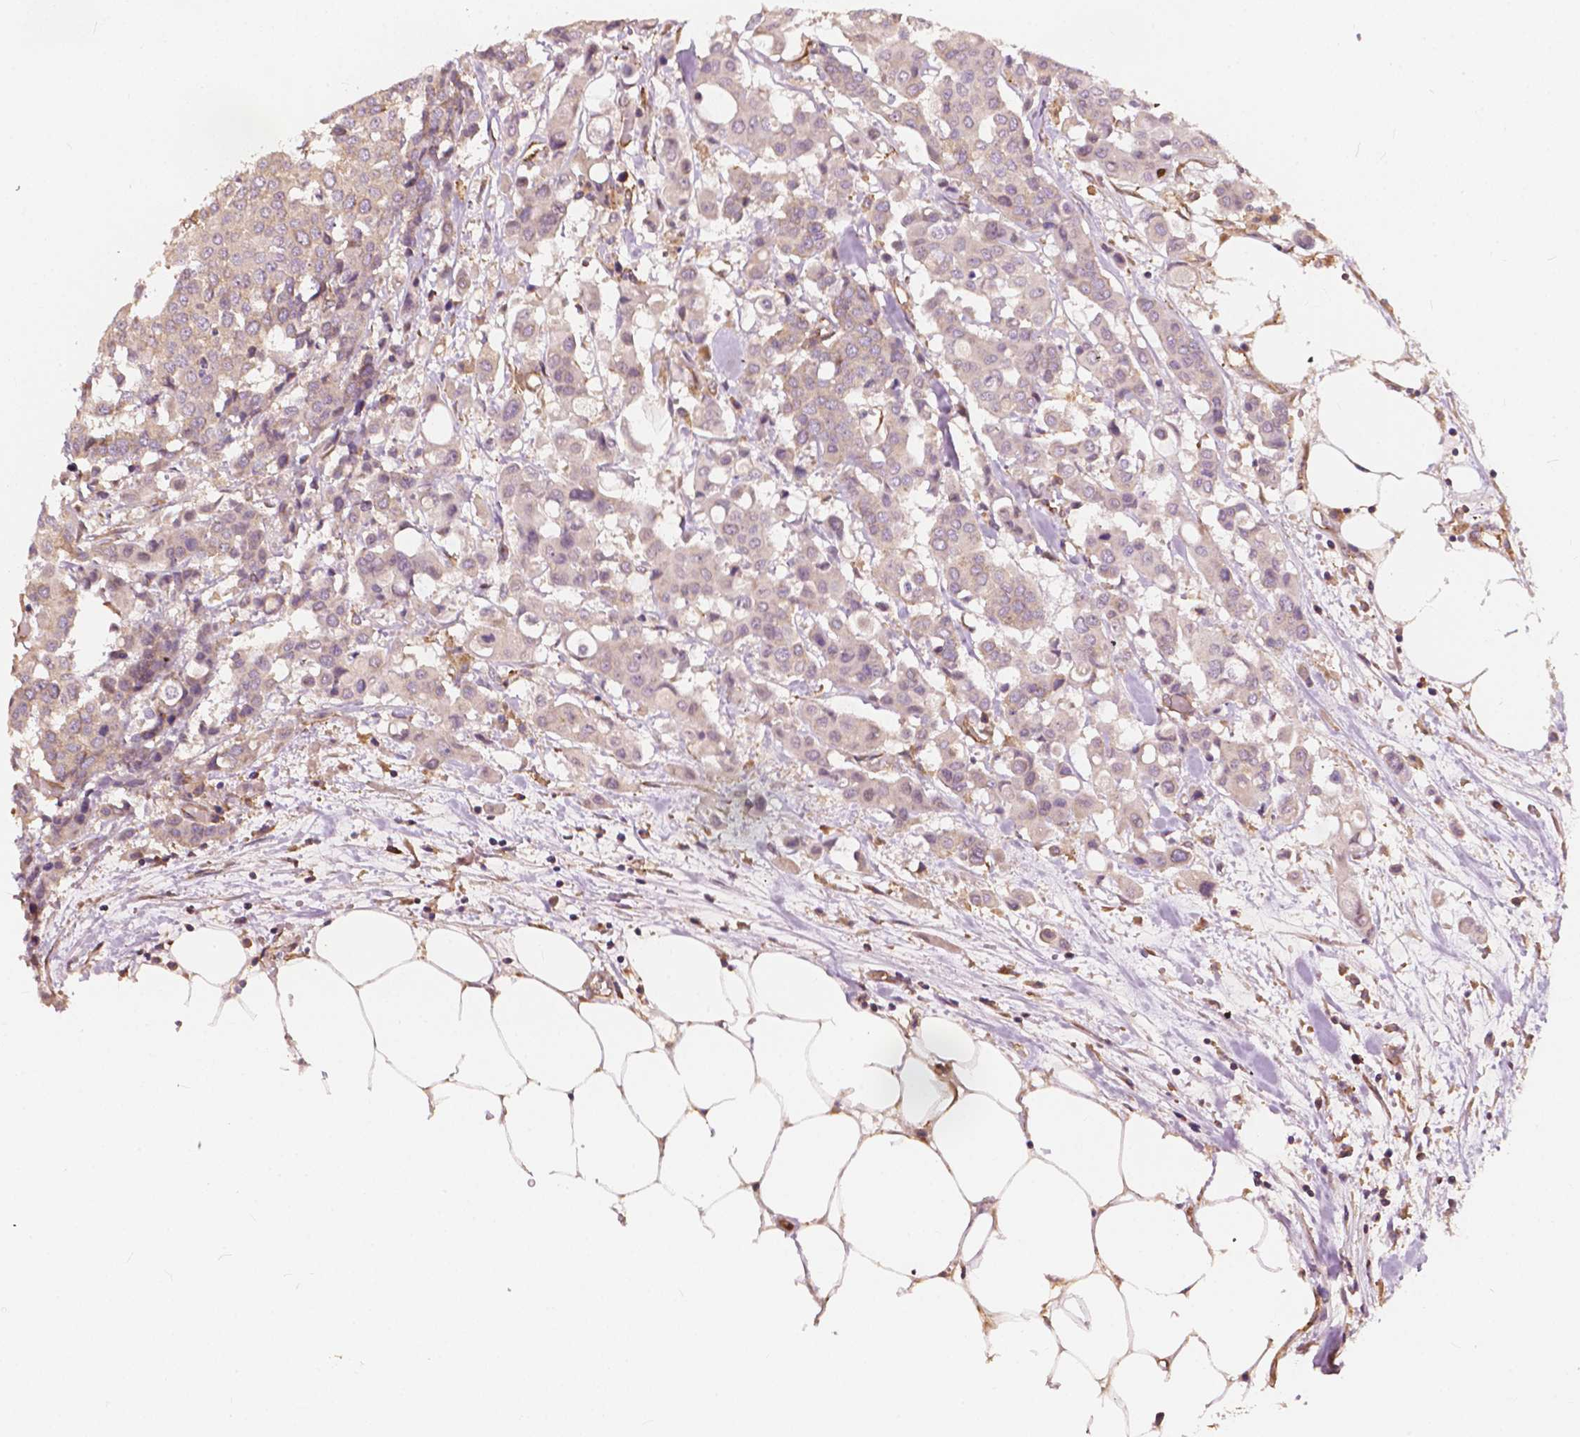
{"staining": {"intensity": "weak", "quantity": ">75%", "location": "cytoplasmic/membranous"}, "tissue": "carcinoid", "cell_type": "Tumor cells", "image_type": "cancer", "snomed": [{"axis": "morphology", "description": "Carcinoid, malignant, NOS"}, {"axis": "topography", "description": "Colon"}], "caption": "This is an image of IHC staining of malignant carcinoid, which shows weak positivity in the cytoplasmic/membranous of tumor cells.", "gene": "G3BP1", "patient": {"sex": "male", "age": 81}}